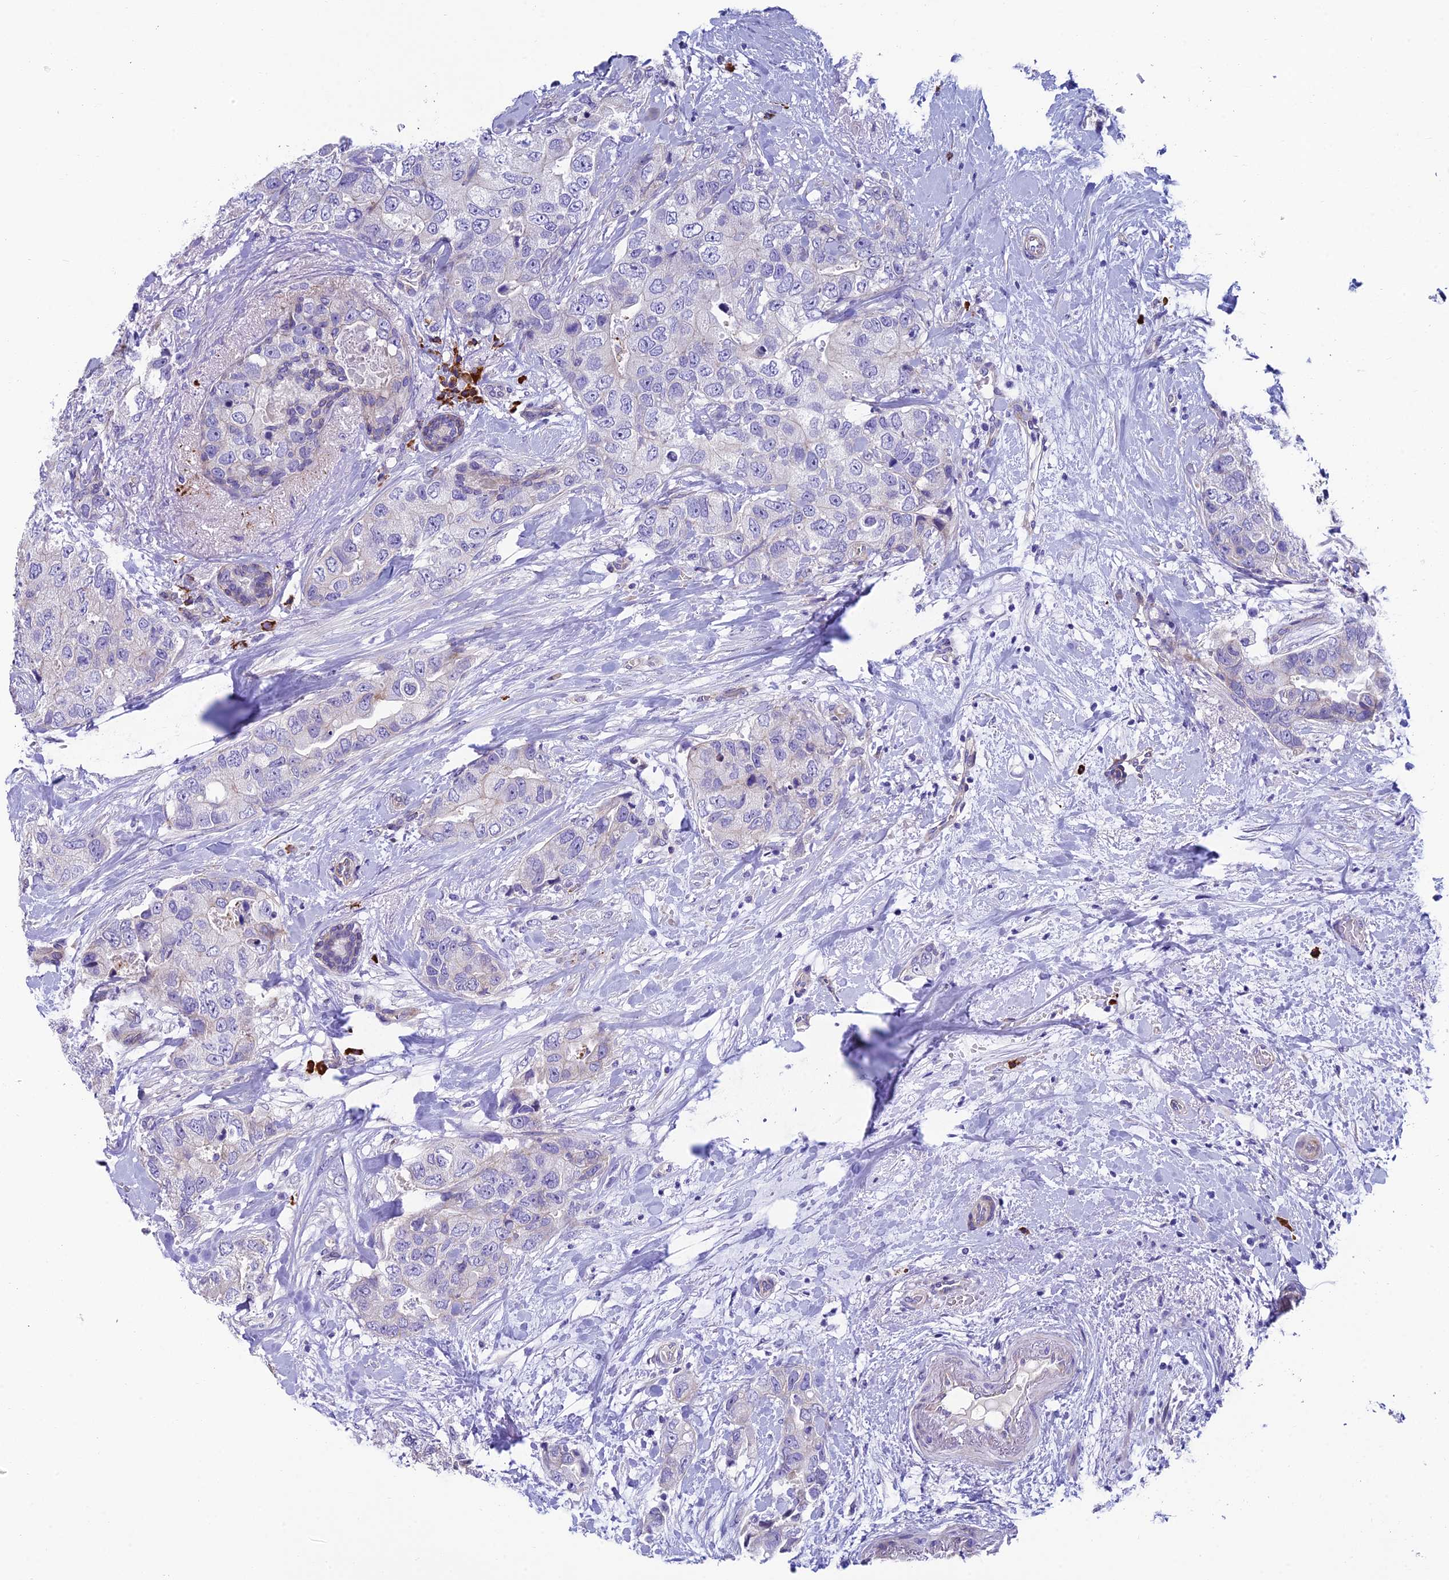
{"staining": {"intensity": "negative", "quantity": "none", "location": "none"}, "tissue": "breast cancer", "cell_type": "Tumor cells", "image_type": "cancer", "snomed": [{"axis": "morphology", "description": "Duct carcinoma"}, {"axis": "topography", "description": "Breast"}], "caption": "Immunohistochemistry of human breast cancer exhibits no expression in tumor cells. Brightfield microscopy of immunohistochemistry (IHC) stained with DAB (brown) and hematoxylin (blue), captured at high magnification.", "gene": "MACIR", "patient": {"sex": "female", "age": 62}}